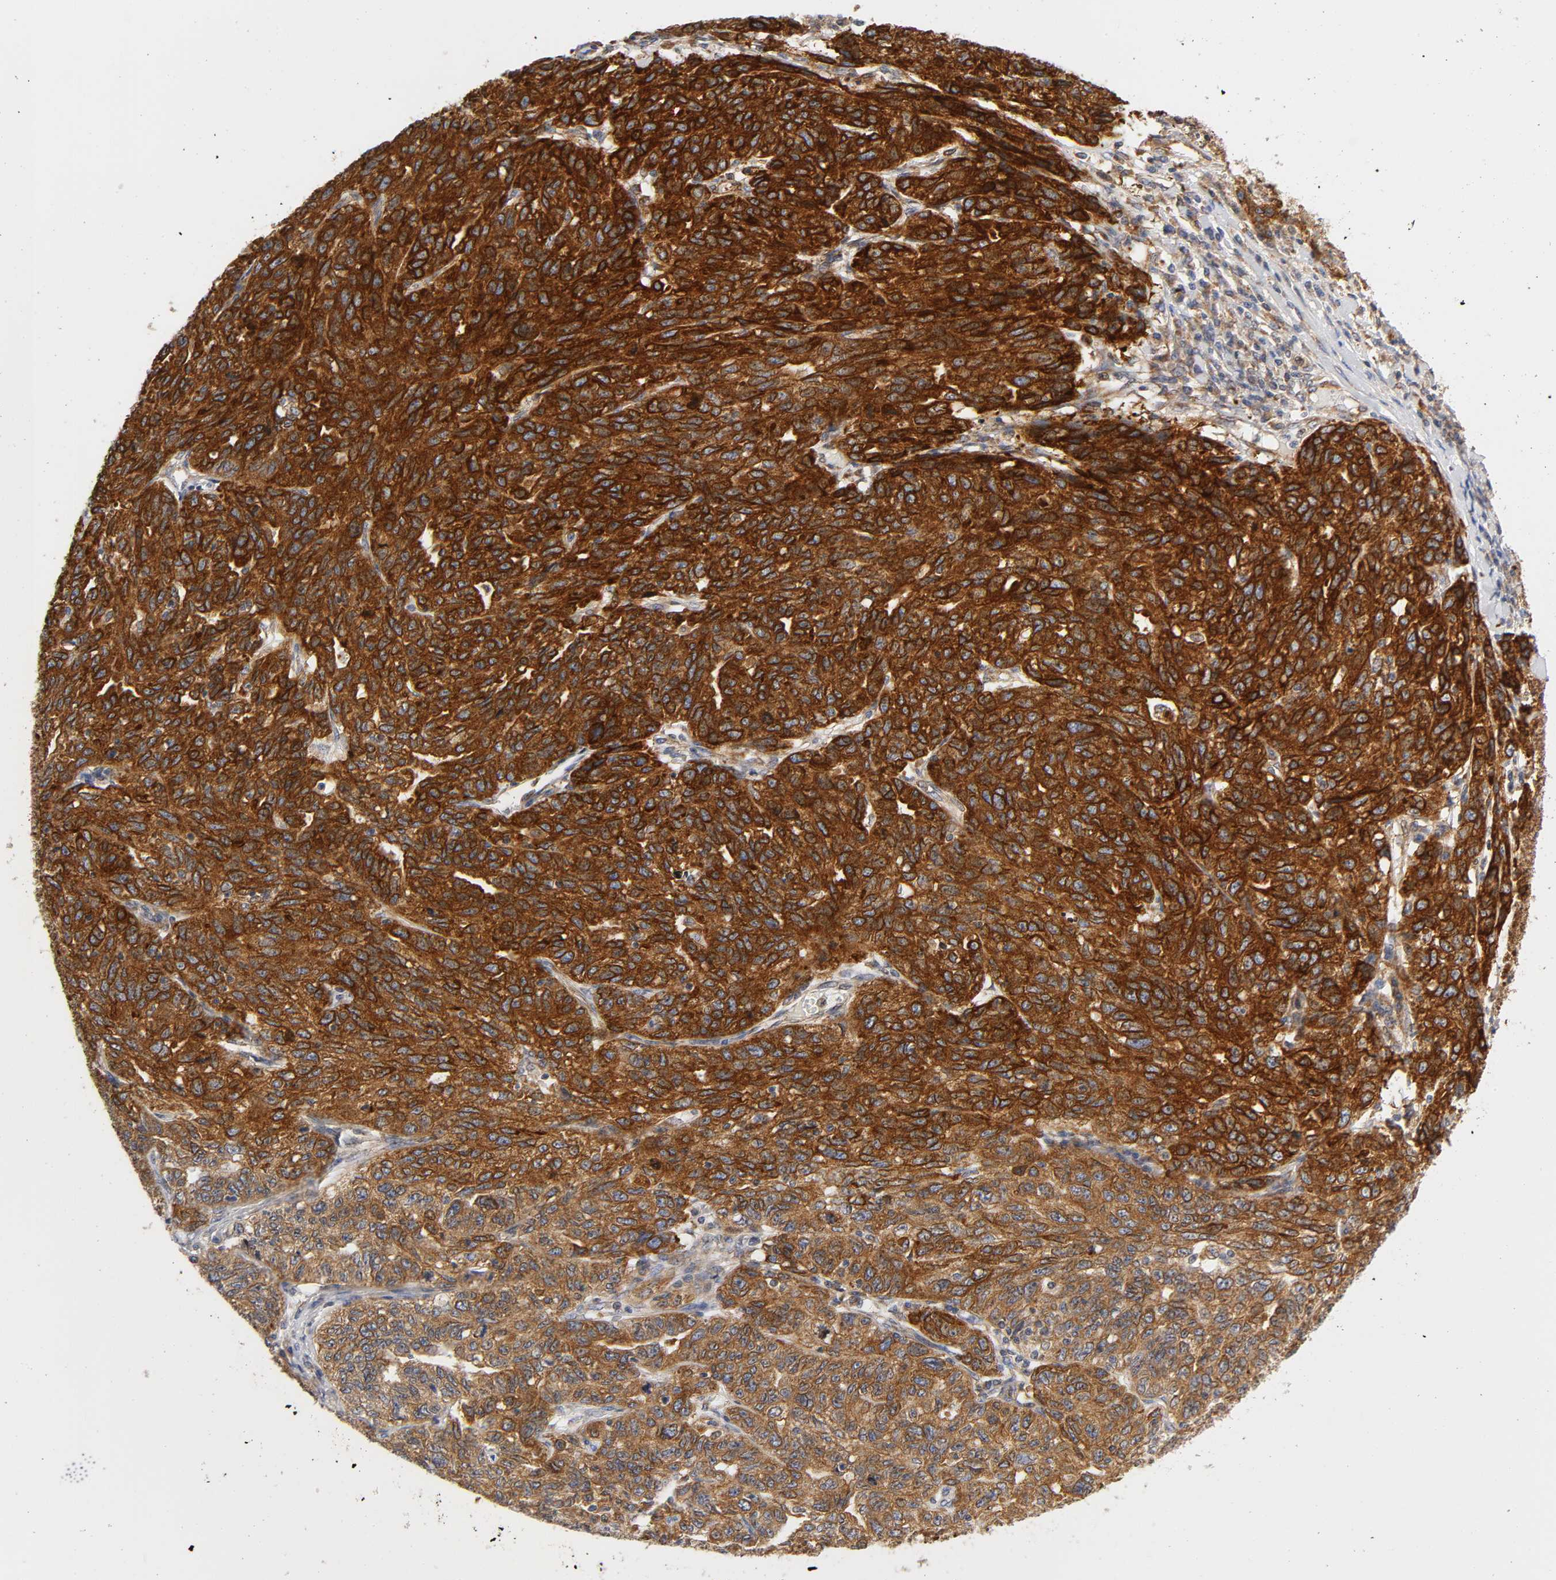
{"staining": {"intensity": "strong", "quantity": ">75%", "location": "cytoplasmic/membranous"}, "tissue": "ovarian cancer", "cell_type": "Tumor cells", "image_type": "cancer", "snomed": [{"axis": "morphology", "description": "Cystadenocarcinoma, serous, NOS"}, {"axis": "topography", "description": "Ovary"}], "caption": "Brown immunohistochemical staining in human ovarian serous cystadenocarcinoma exhibits strong cytoplasmic/membranous expression in about >75% of tumor cells.", "gene": "POR", "patient": {"sex": "female", "age": 71}}